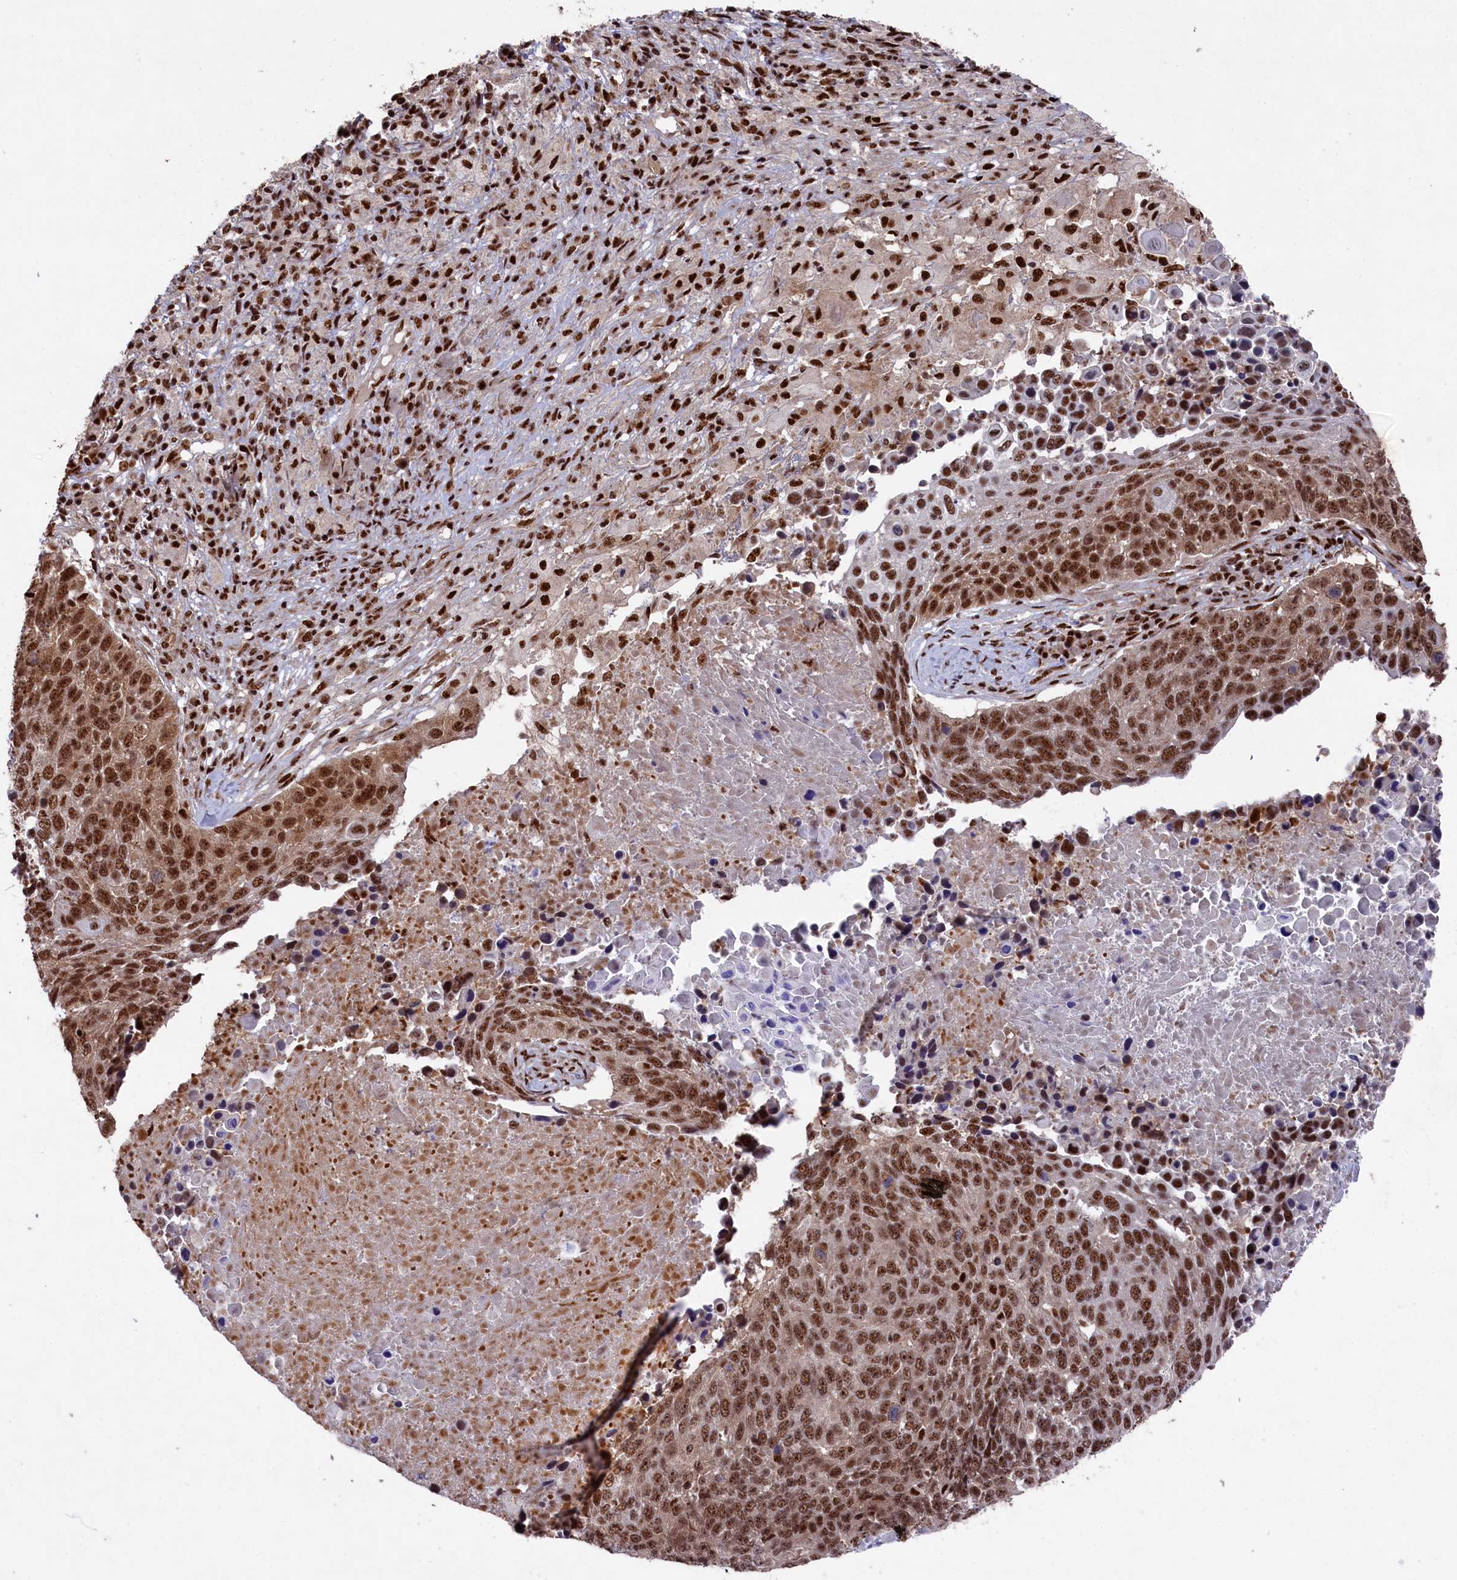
{"staining": {"intensity": "moderate", "quantity": ">75%", "location": "cytoplasmic/membranous,nuclear"}, "tissue": "lung cancer", "cell_type": "Tumor cells", "image_type": "cancer", "snomed": [{"axis": "morphology", "description": "Normal tissue, NOS"}, {"axis": "morphology", "description": "Squamous cell carcinoma, NOS"}, {"axis": "topography", "description": "Lymph node"}, {"axis": "topography", "description": "Lung"}], "caption": "A brown stain highlights moderate cytoplasmic/membranous and nuclear positivity of a protein in human lung cancer (squamous cell carcinoma) tumor cells. The protein of interest is shown in brown color, while the nuclei are stained blue.", "gene": "PRPF31", "patient": {"sex": "male", "age": 66}}